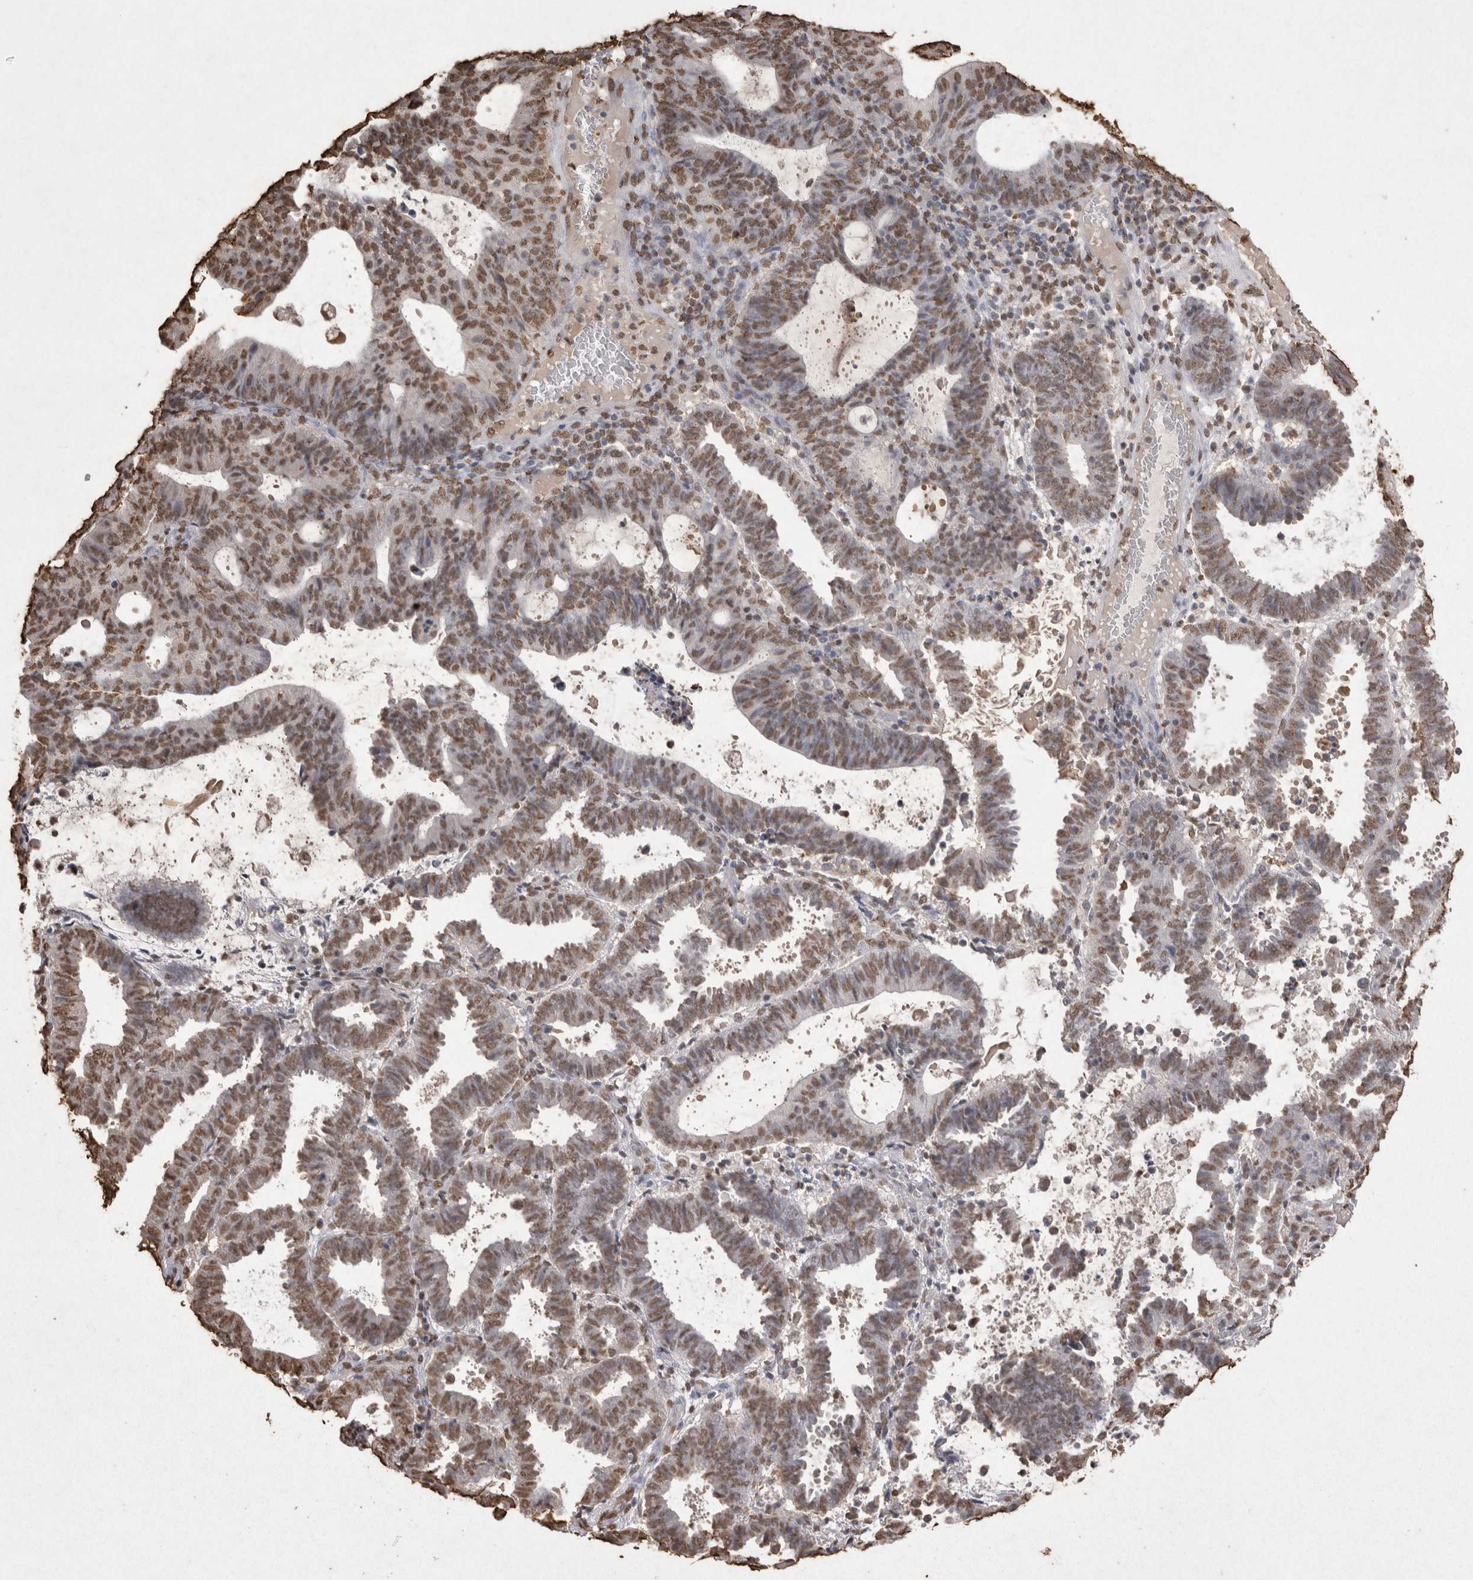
{"staining": {"intensity": "moderate", "quantity": ">75%", "location": "nuclear"}, "tissue": "endometrial cancer", "cell_type": "Tumor cells", "image_type": "cancer", "snomed": [{"axis": "morphology", "description": "Adenocarcinoma, NOS"}, {"axis": "topography", "description": "Uterus"}], "caption": "A high-resolution histopathology image shows immunohistochemistry staining of adenocarcinoma (endometrial), which demonstrates moderate nuclear staining in about >75% of tumor cells.", "gene": "POU5F1", "patient": {"sex": "female", "age": 83}}